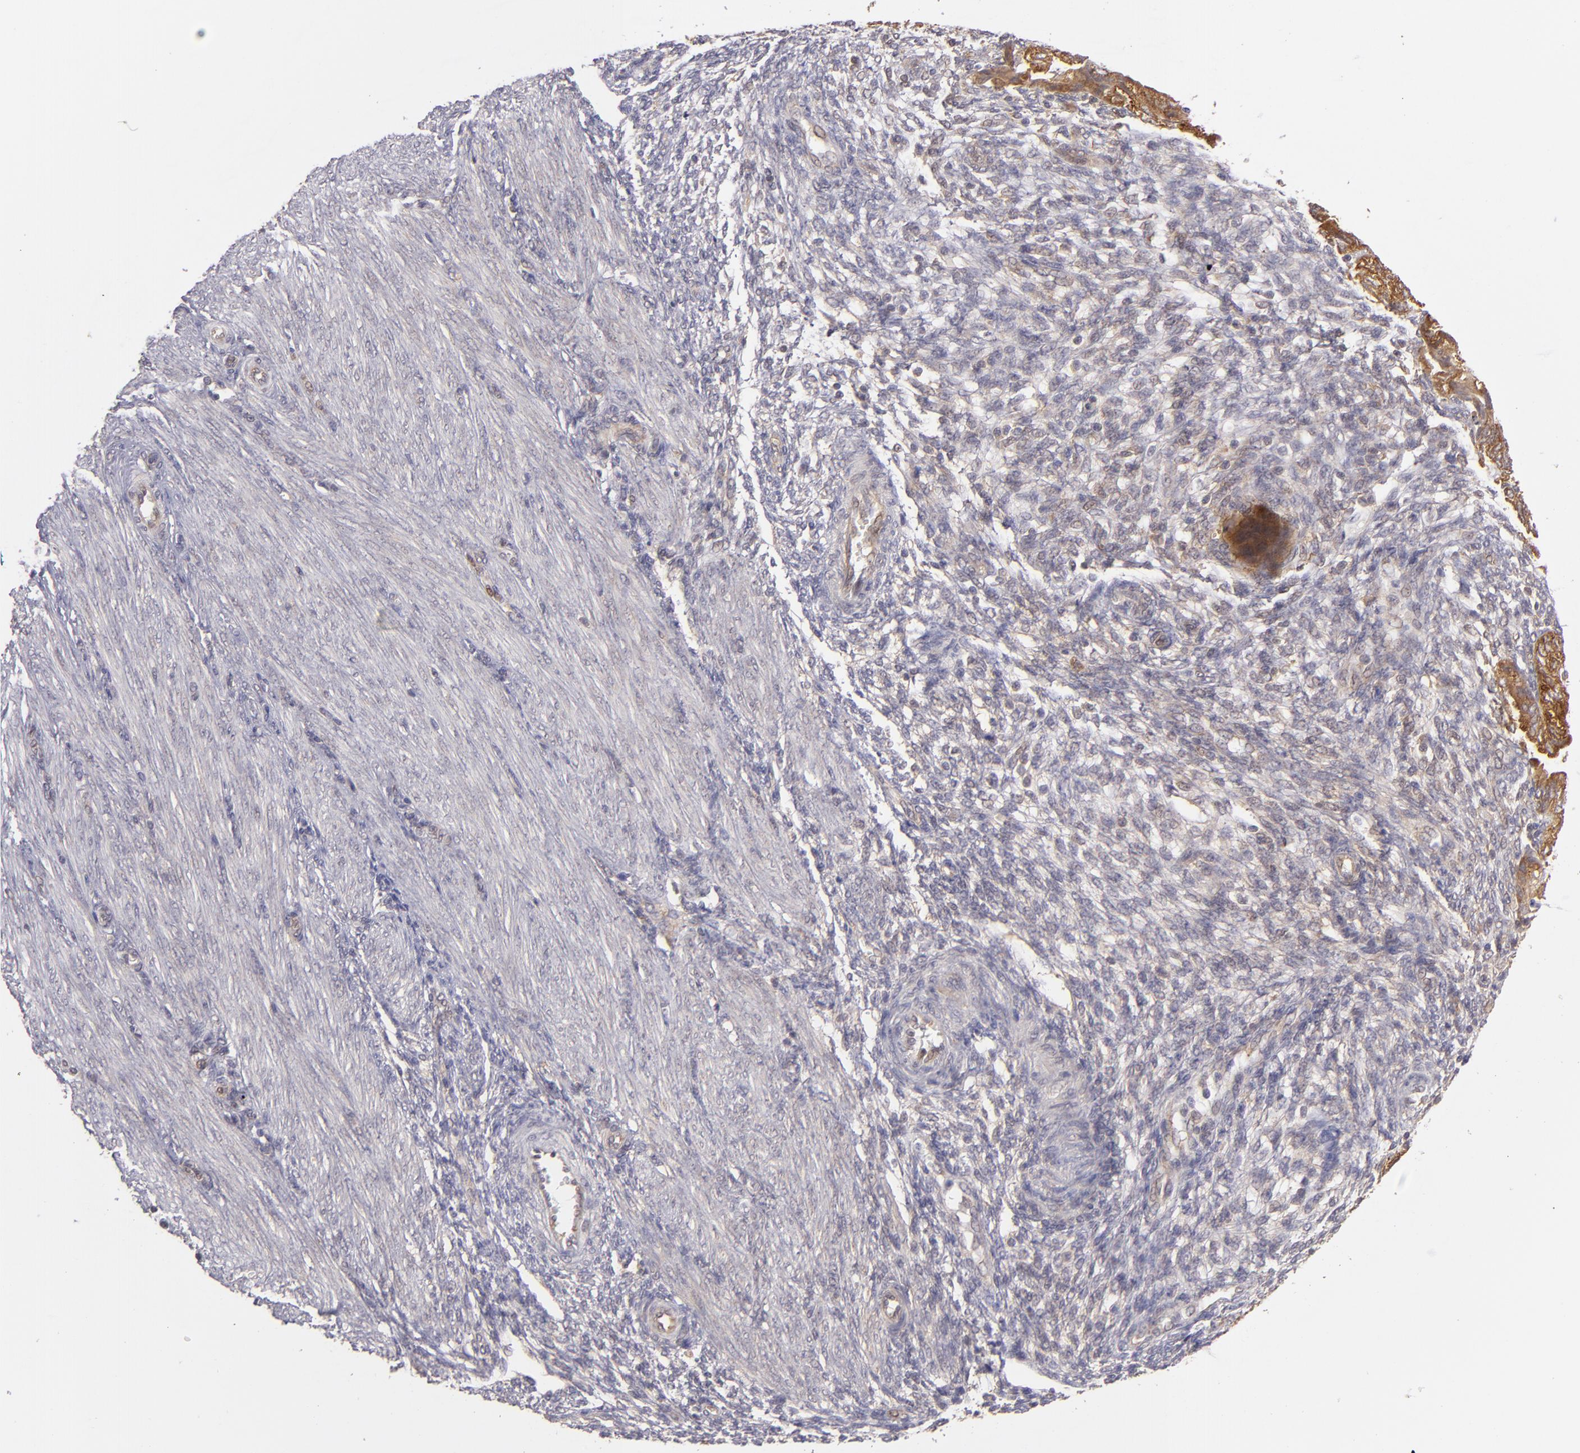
{"staining": {"intensity": "strong", "quantity": ">75%", "location": "cytoplasmic/membranous"}, "tissue": "endometrial cancer", "cell_type": "Tumor cells", "image_type": "cancer", "snomed": [{"axis": "morphology", "description": "Adenocarcinoma, NOS"}, {"axis": "topography", "description": "Endometrium"}], "caption": "Approximately >75% of tumor cells in endometrial cancer demonstrate strong cytoplasmic/membranous protein expression as visualized by brown immunohistochemical staining.", "gene": "PTPN13", "patient": {"sex": "female", "age": 51}}